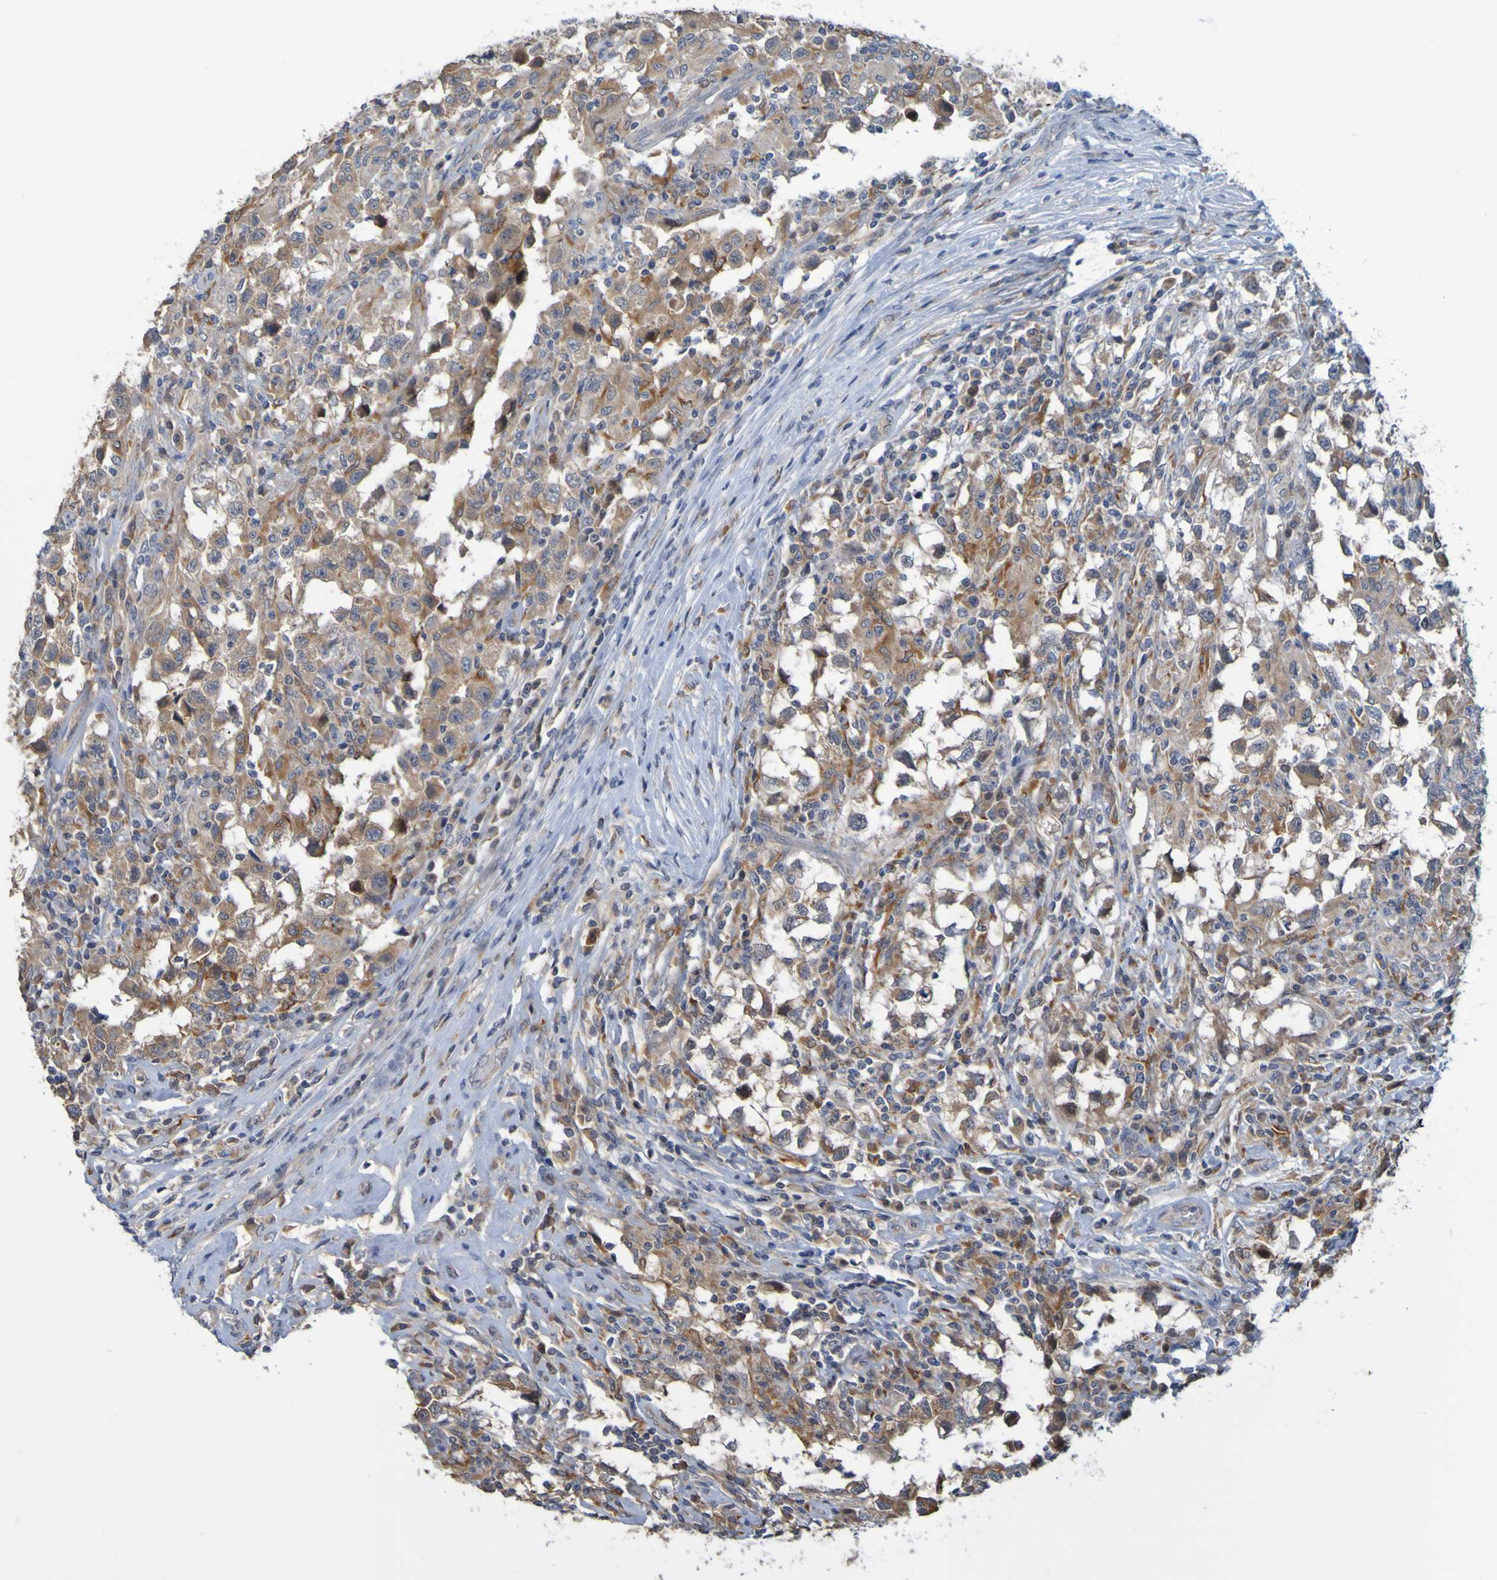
{"staining": {"intensity": "moderate", "quantity": ">75%", "location": "cytoplasmic/membranous"}, "tissue": "testis cancer", "cell_type": "Tumor cells", "image_type": "cancer", "snomed": [{"axis": "morphology", "description": "Carcinoma, Embryonal, NOS"}, {"axis": "topography", "description": "Testis"}], "caption": "Protein analysis of testis cancer tissue shows moderate cytoplasmic/membranous expression in about >75% of tumor cells.", "gene": "NAV2", "patient": {"sex": "male", "age": 21}}